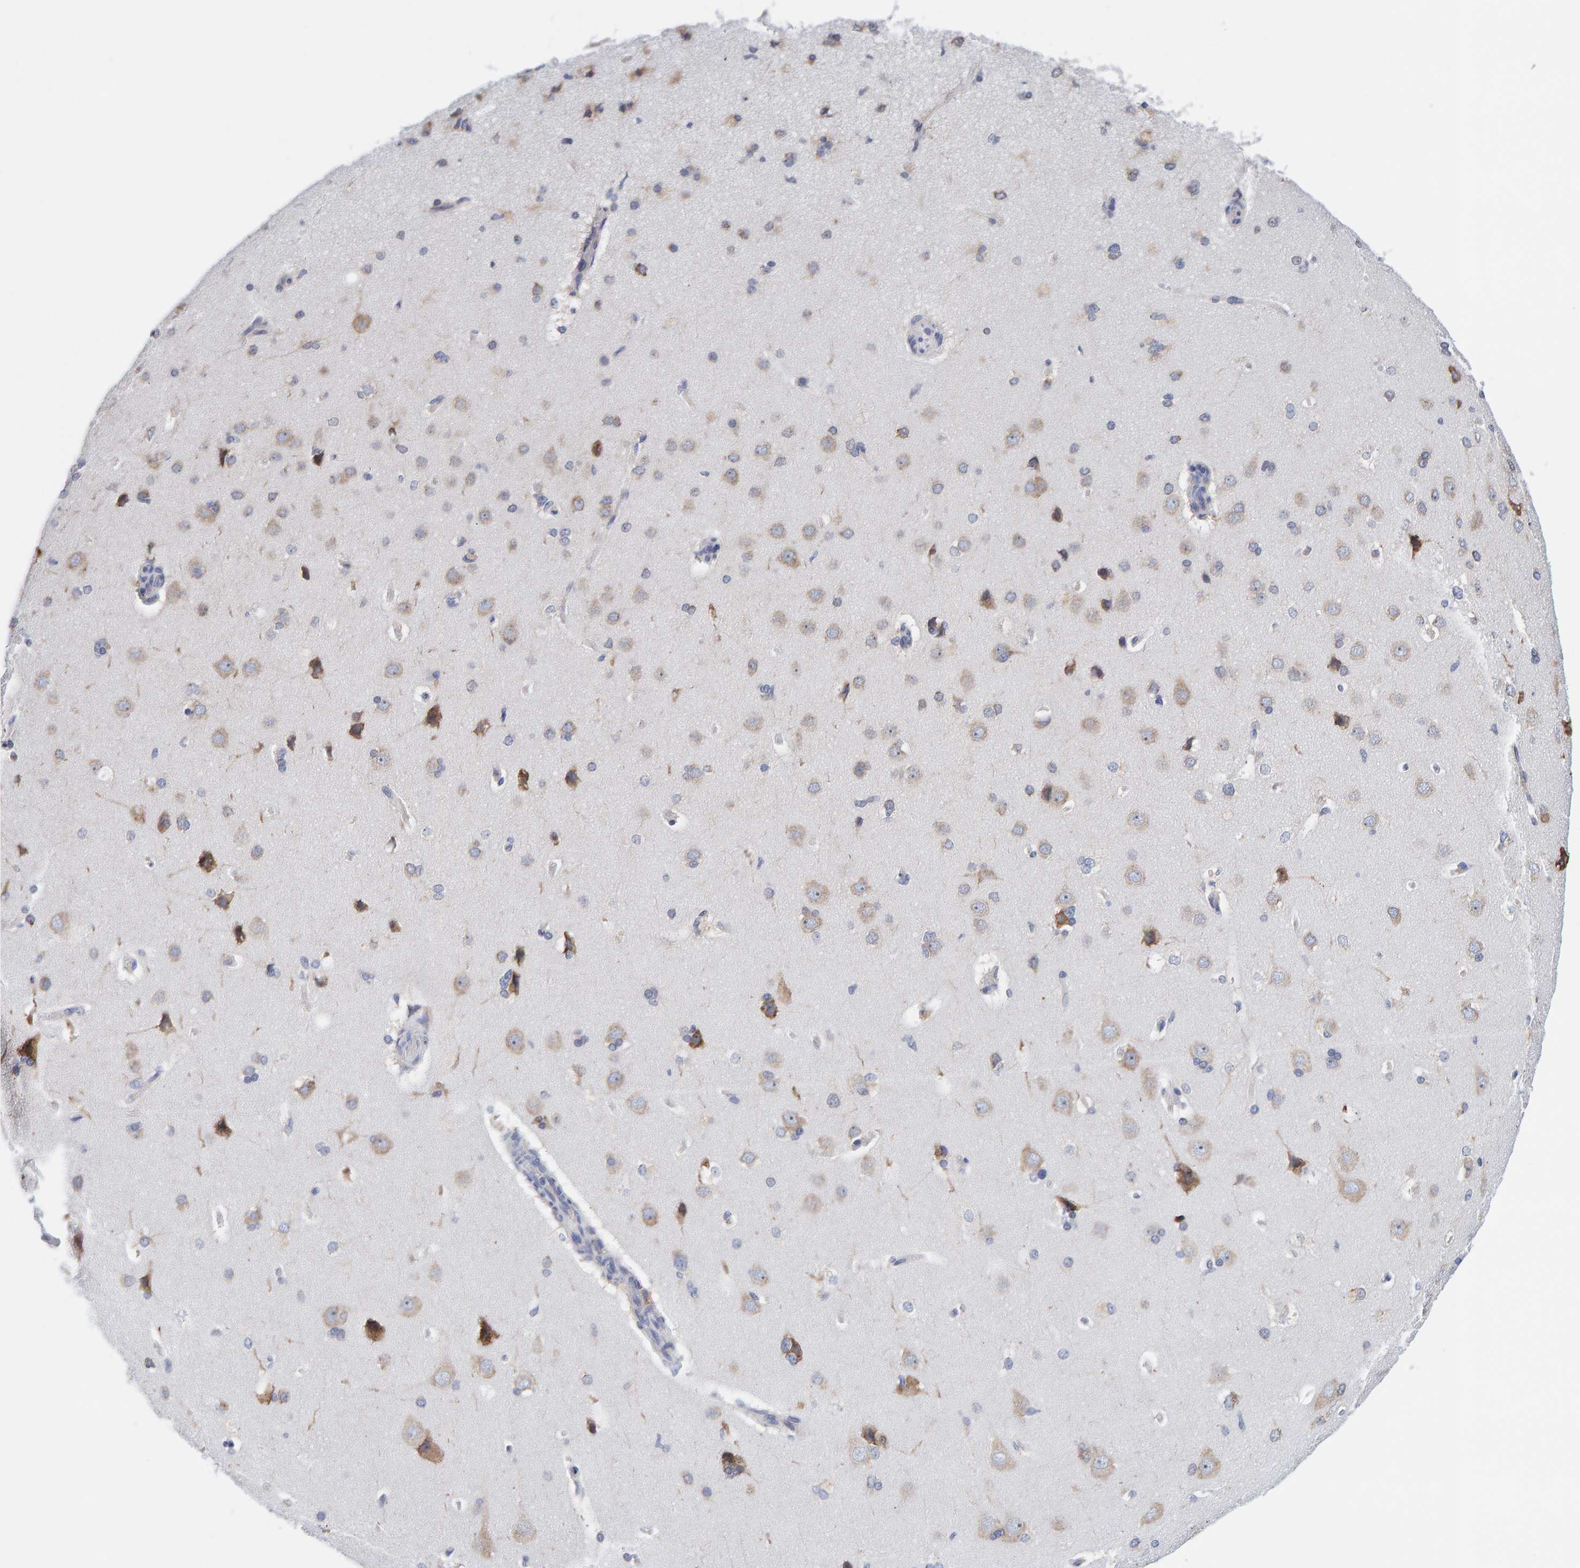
{"staining": {"intensity": "negative", "quantity": "none", "location": "none"}, "tissue": "cerebral cortex", "cell_type": "Endothelial cells", "image_type": "normal", "snomed": [{"axis": "morphology", "description": "Normal tissue, NOS"}, {"axis": "topography", "description": "Cerebral cortex"}], "caption": "DAB immunohistochemical staining of benign cerebral cortex demonstrates no significant staining in endothelial cells.", "gene": "SGPL1", "patient": {"sex": "male", "age": 62}}